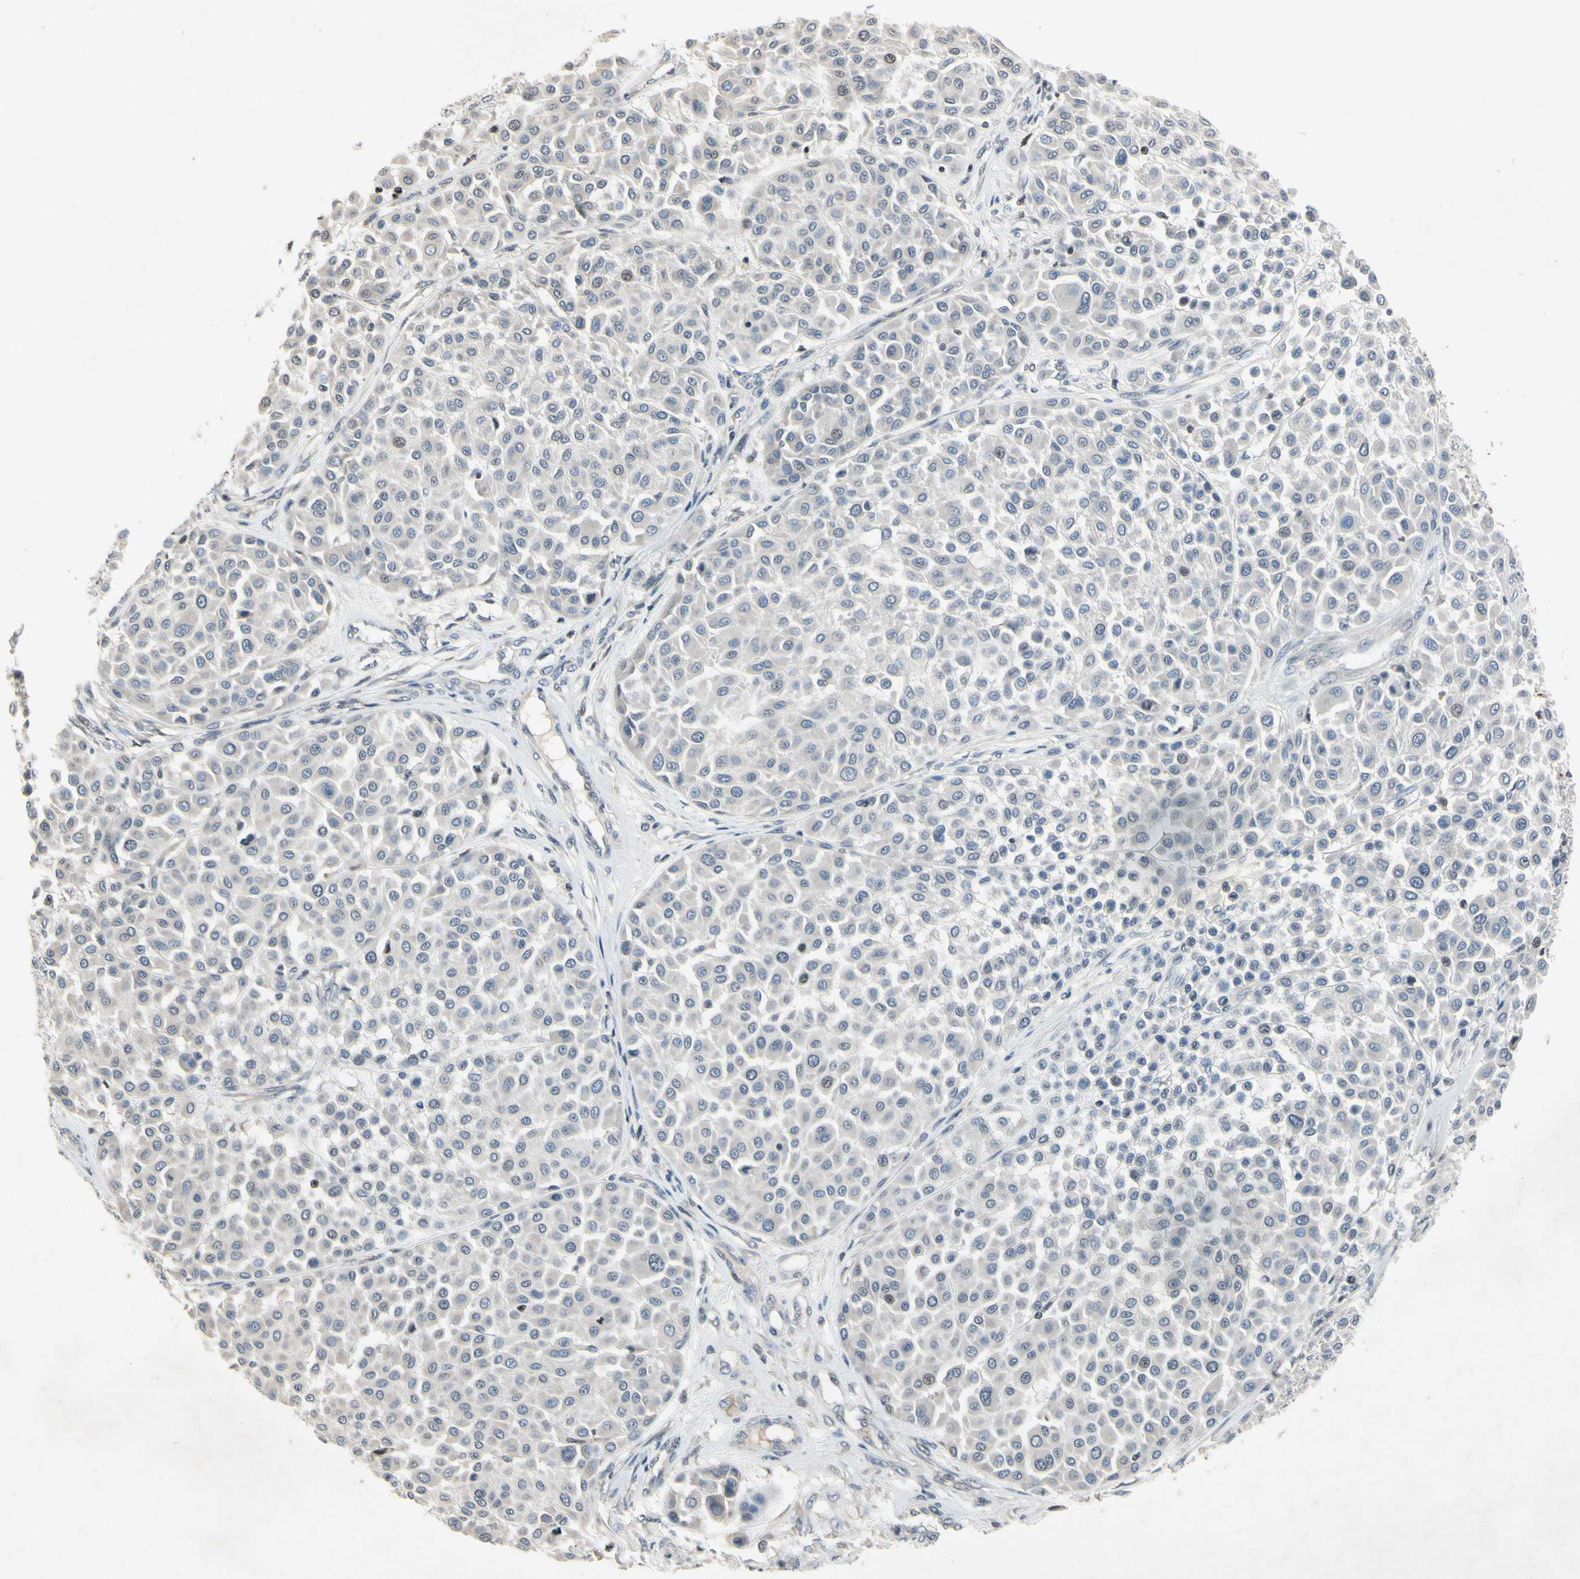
{"staining": {"intensity": "weak", "quantity": "<25%", "location": "nuclear"}, "tissue": "melanoma", "cell_type": "Tumor cells", "image_type": "cancer", "snomed": [{"axis": "morphology", "description": "Malignant melanoma, Metastatic site"}, {"axis": "topography", "description": "Soft tissue"}], "caption": "DAB immunohistochemical staining of melanoma shows no significant positivity in tumor cells.", "gene": "ARG1", "patient": {"sex": "male", "age": 41}}